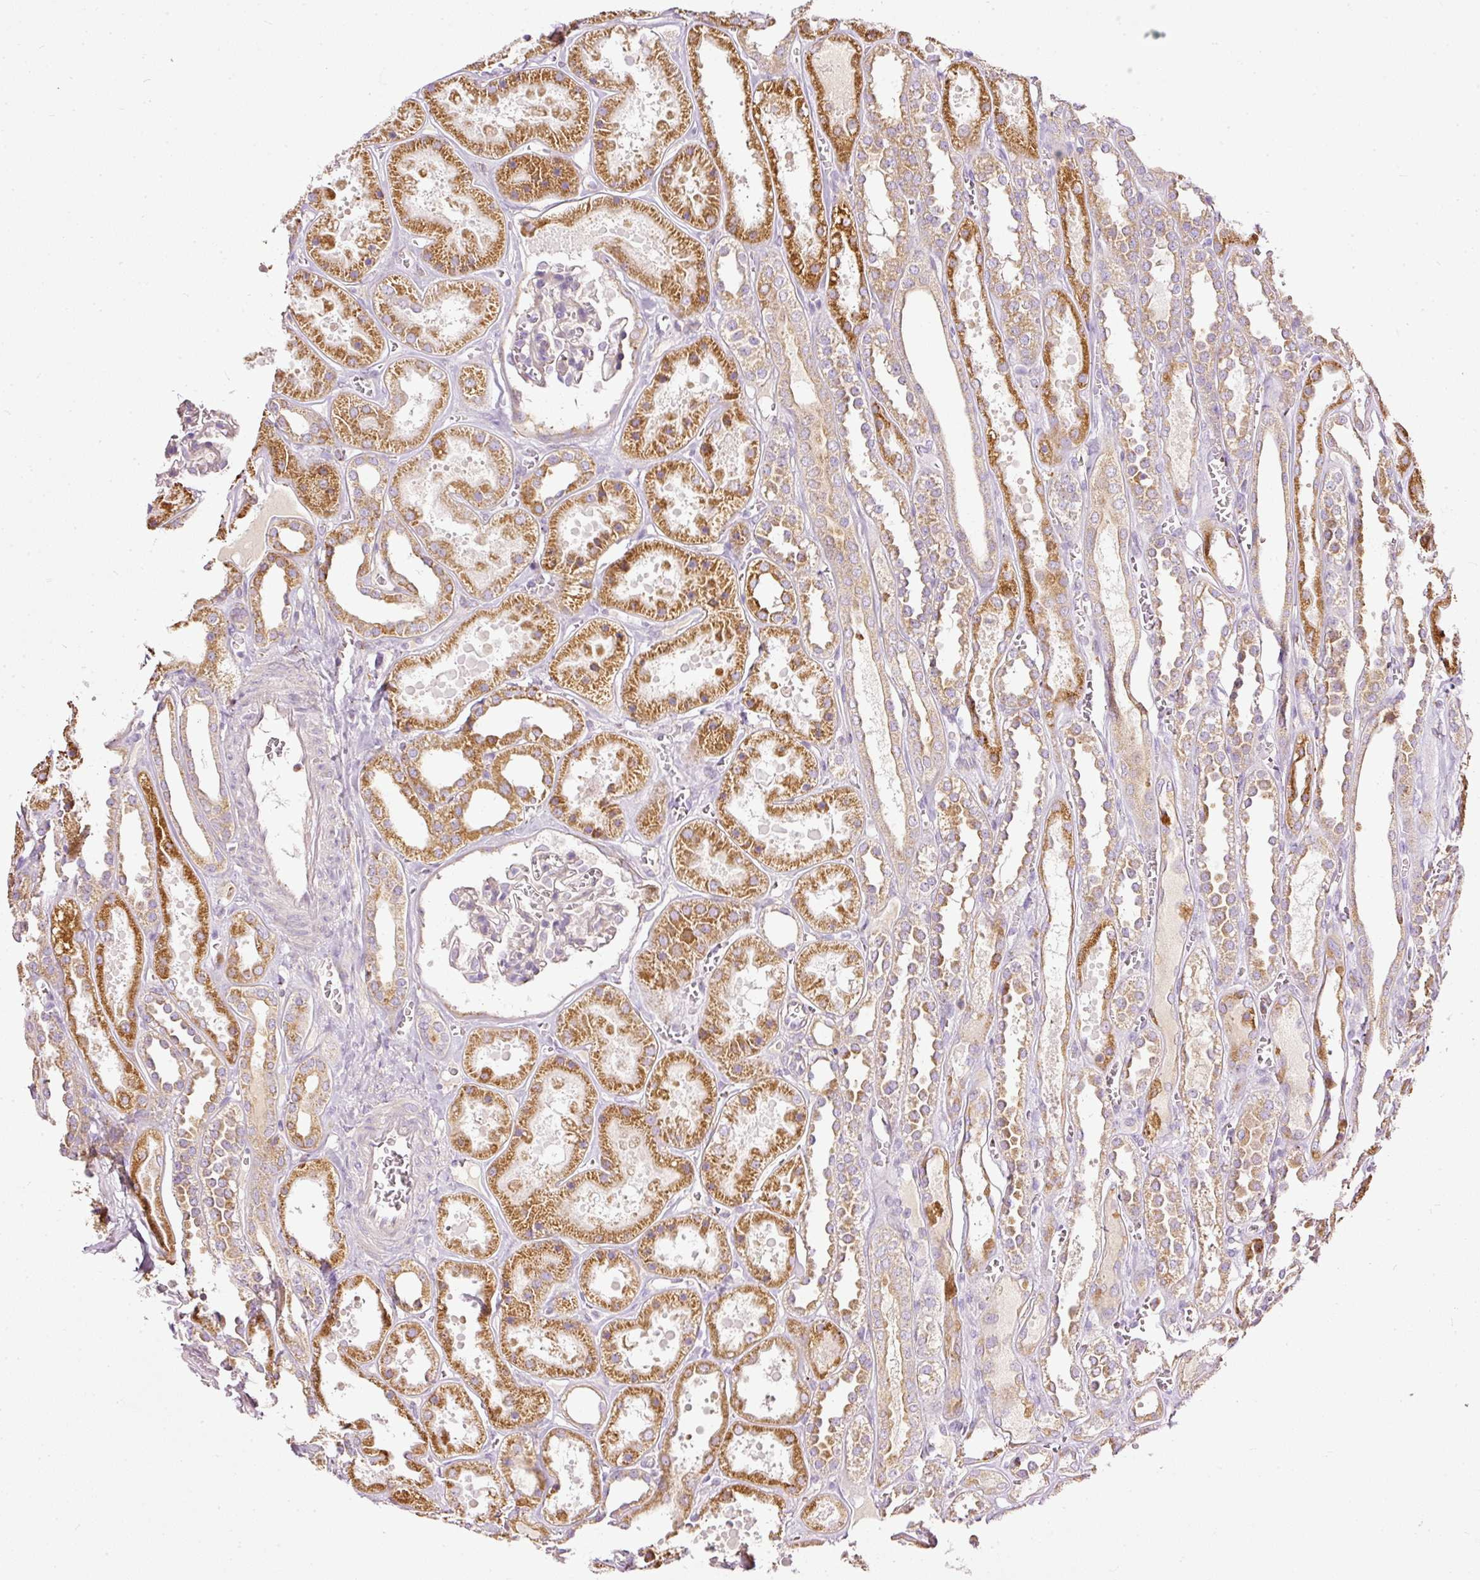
{"staining": {"intensity": "negative", "quantity": "none", "location": "none"}, "tissue": "kidney", "cell_type": "Cells in glomeruli", "image_type": "normal", "snomed": [{"axis": "morphology", "description": "Normal tissue, NOS"}, {"axis": "topography", "description": "Kidney"}], "caption": "DAB (3,3'-diaminobenzidine) immunohistochemical staining of normal kidney shows no significant positivity in cells in glomeruli. (Immunohistochemistry (ihc), brightfield microscopy, high magnification).", "gene": "PAQR9", "patient": {"sex": "female", "age": 41}}